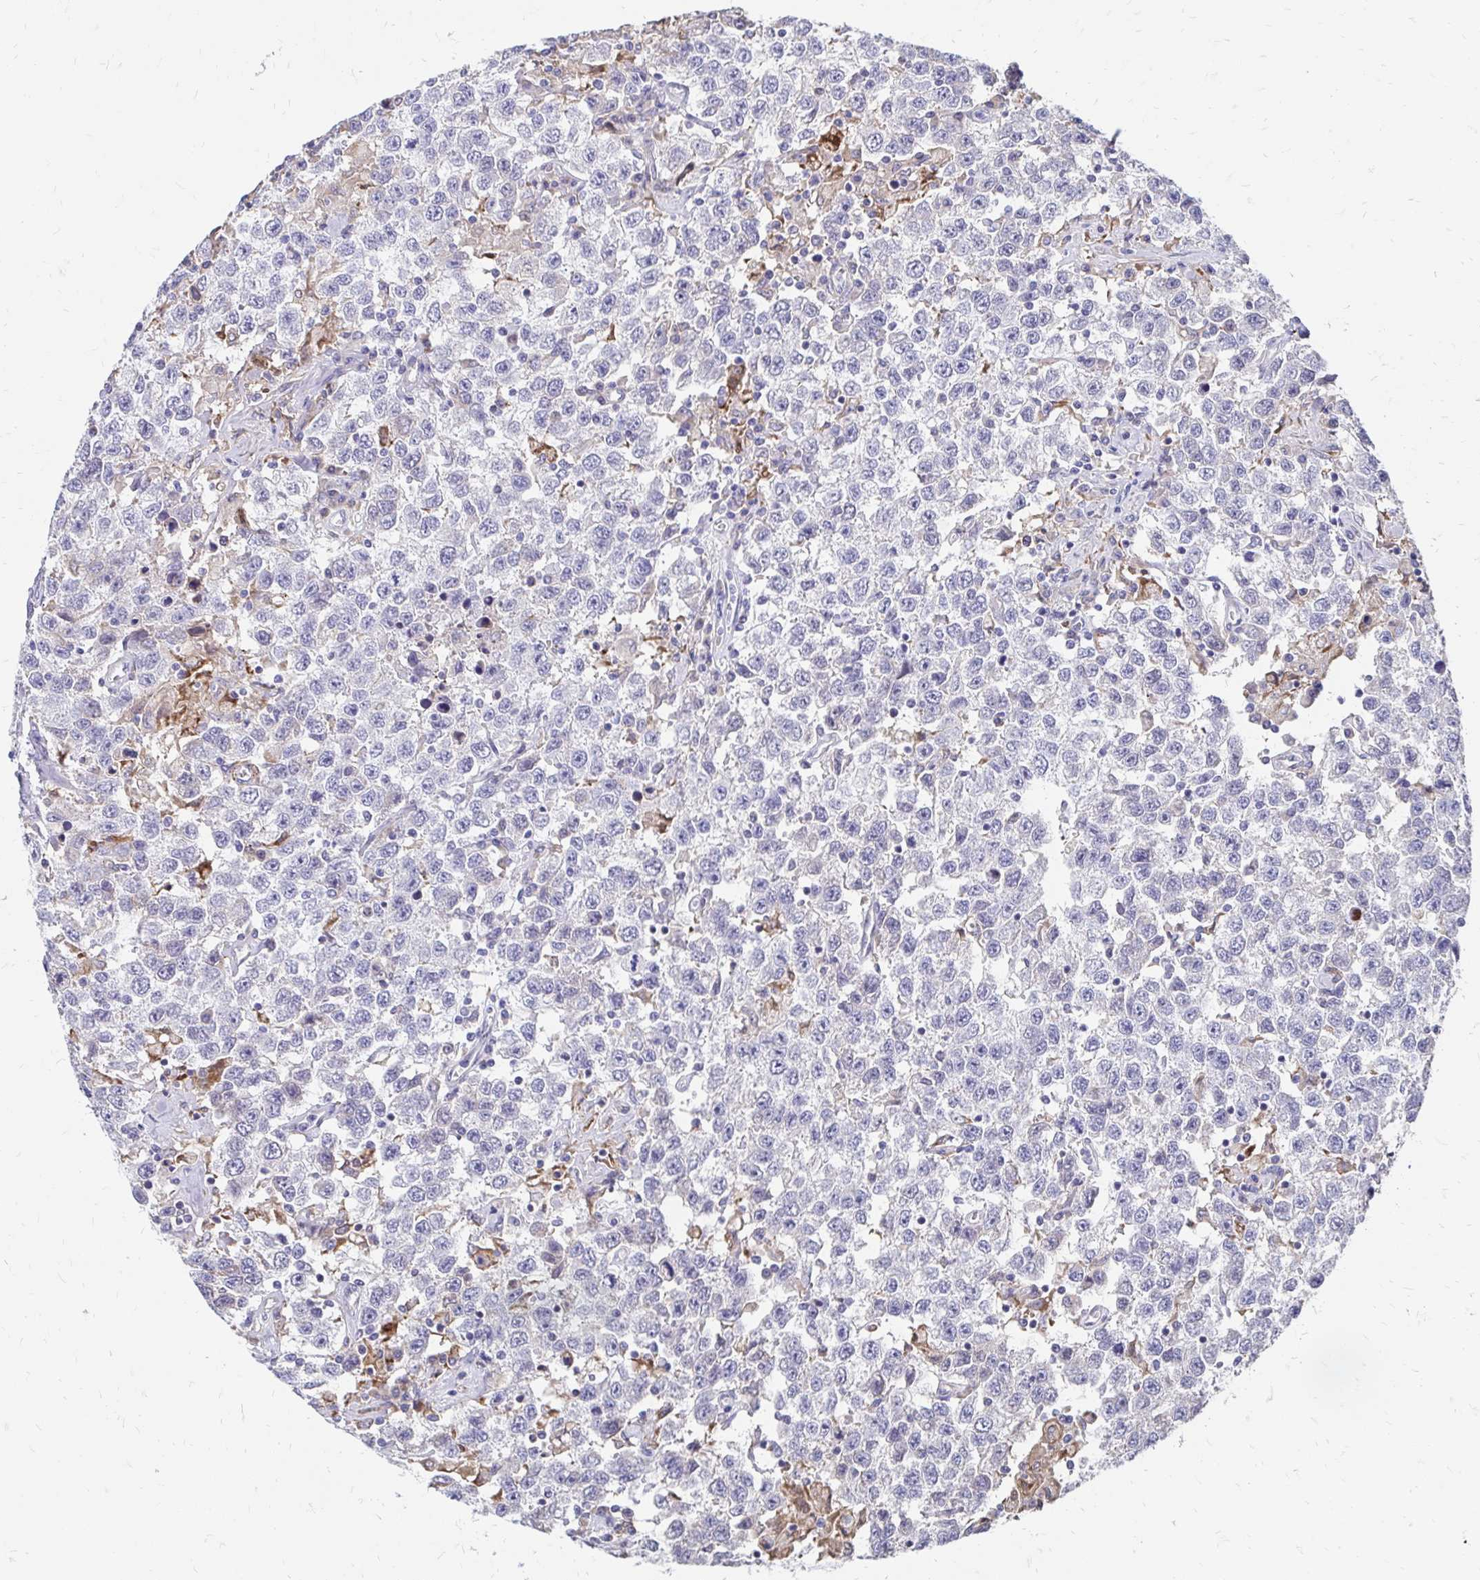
{"staining": {"intensity": "negative", "quantity": "none", "location": "none"}, "tissue": "testis cancer", "cell_type": "Tumor cells", "image_type": "cancer", "snomed": [{"axis": "morphology", "description": "Seminoma, NOS"}, {"axis": "topography", "description": "Testis"}], "caption": "Immunohistochemical staining of human seminoma (testis) displays no significant expression in tumor cells.", "gene": "CDKL1", "patient": {"sex": "male", "age": 41}}